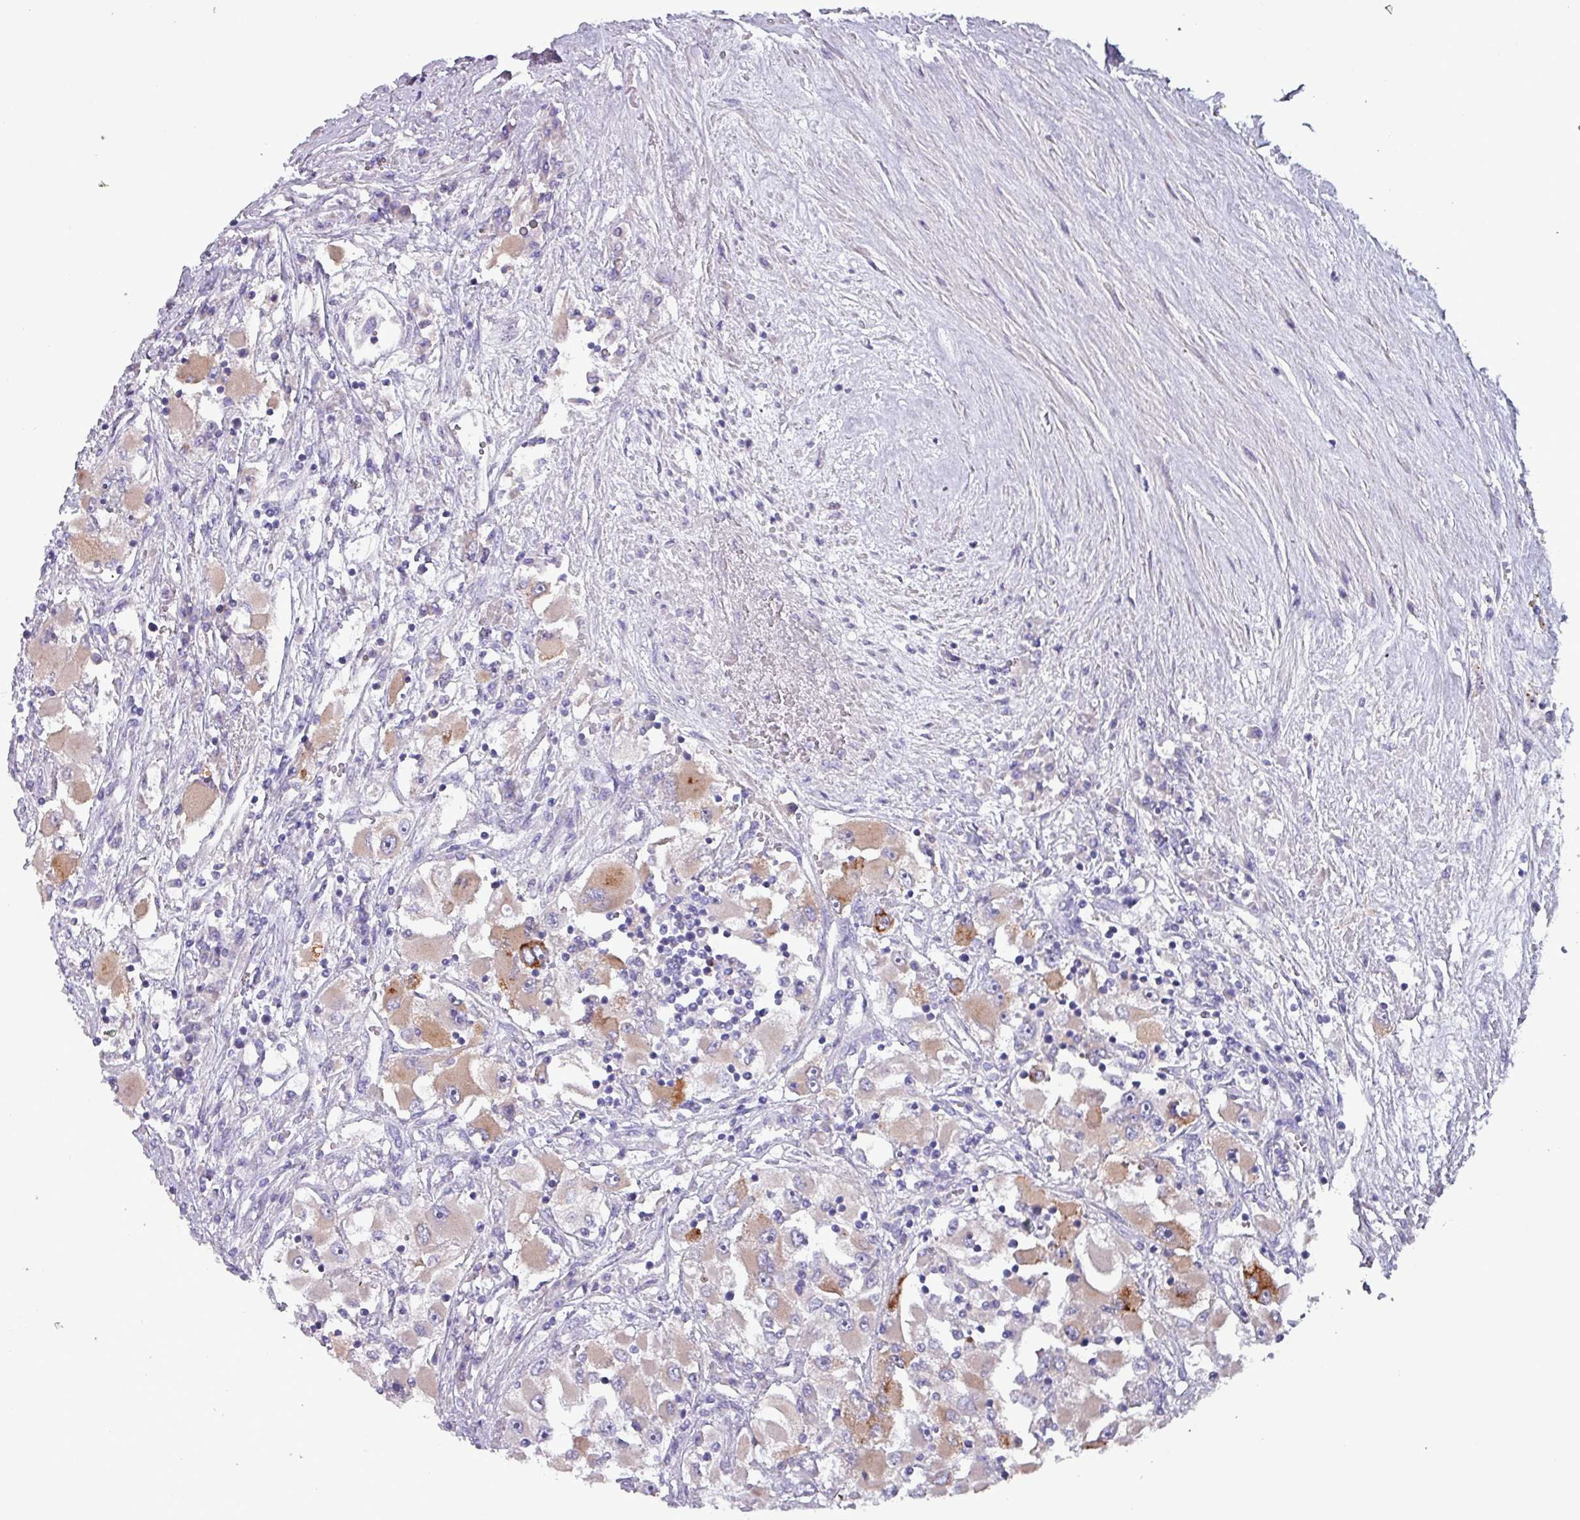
{"staining": {"intensity": "moderate", "quantity": "25%-75%", "location": "cytoplasmic/membranous"}, "tissue": "renal cancer", "cell_type": "Tumor cells", "image_type": "cancer", "snomed": [{"axis": "morphology", "description": "Adenocarcinoma, NOS"}, {"axis": "topography", "description": "Kidney"}], "caption": "A high-resolution micrograph shows immunohistochemistry (IHC) staining of adenocarcinoma (renal), which exhibits moderate cytoplasmic/membranous positivity in about 25%-75% of tumor cells.", "gene": "HSD3B7", "patient": {"sex": "female", "age": 52}}